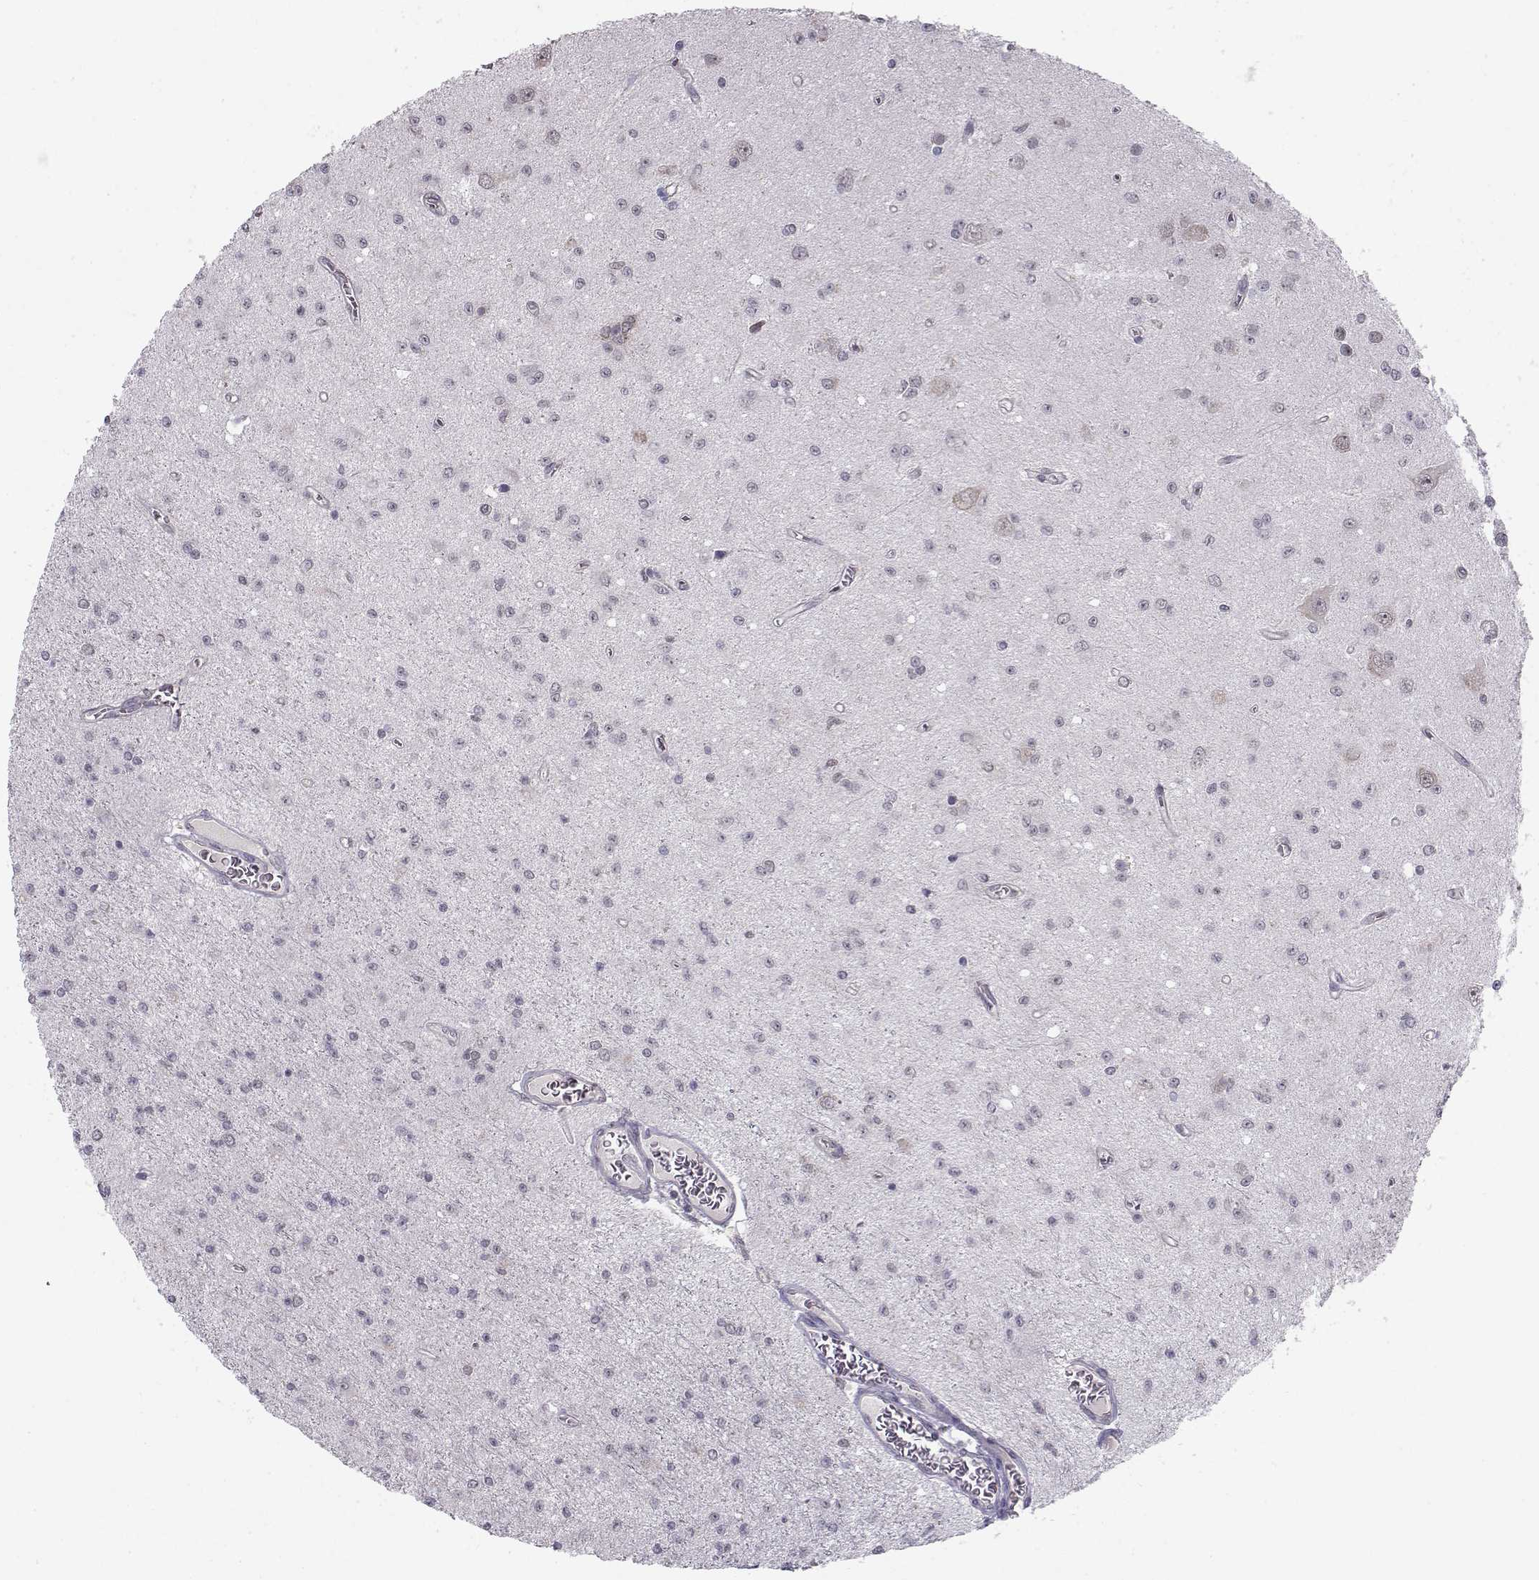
{"staining": {"intensity": "negative", "quantity": "none", "location": "none"}, "tissue": "glioma", "cell_type": "Tumor cells", "image_type": "cancer", "snomed": [{"axis": "morphology", "description": "Glioma, malignant, Low grade"}, {"axis": "topography", "description": "Brain"}], "caption": "A high-resolution image shows immunohistochemistry (IHC) staining of malignant low-grade glioma, which shows no significant expression in tumor cells. Nuclei are stained in blue.", "gene": "KIF13B", "patient": {"sex": "female", "age": 45}}